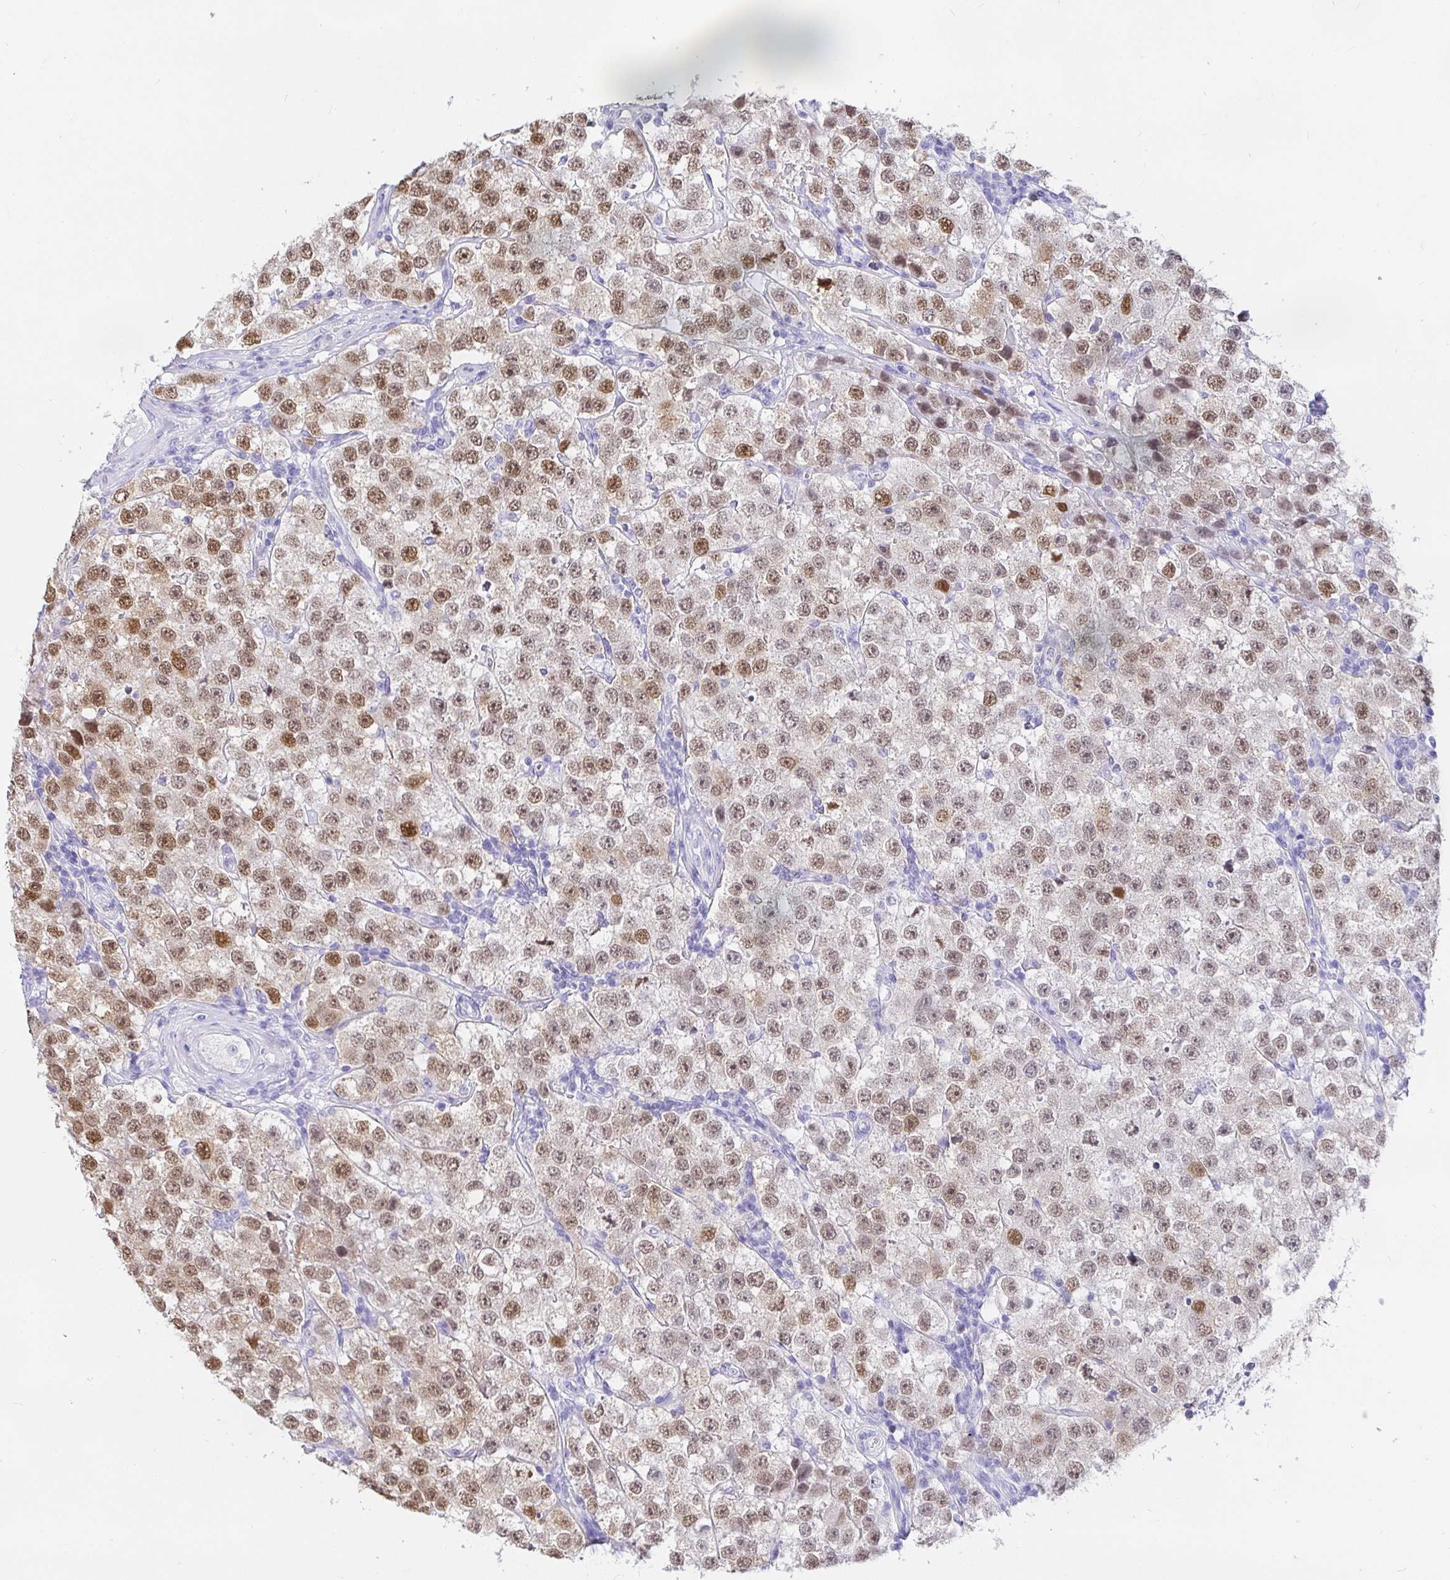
{"staining": {"intensity": "moderate", "quantity": "25%-75%", "location": "nuclear"}, "tissue": "testis cancer", "cell_type": "Tumor cells", "image_type": "cancer", "snomed": [{"axis": "morphology", "description": "Seminoma, NOS"}, {"axis": "topography", "description": "Testis"}], "caption": "Immunohistochemical staining of human testis seminoma displays medium levels of moderate nuclear protein staining in approximately 25%-75% of tumor cells.", "gene": "EZHIP", "patient": {"sex": "male", "age": 34}}